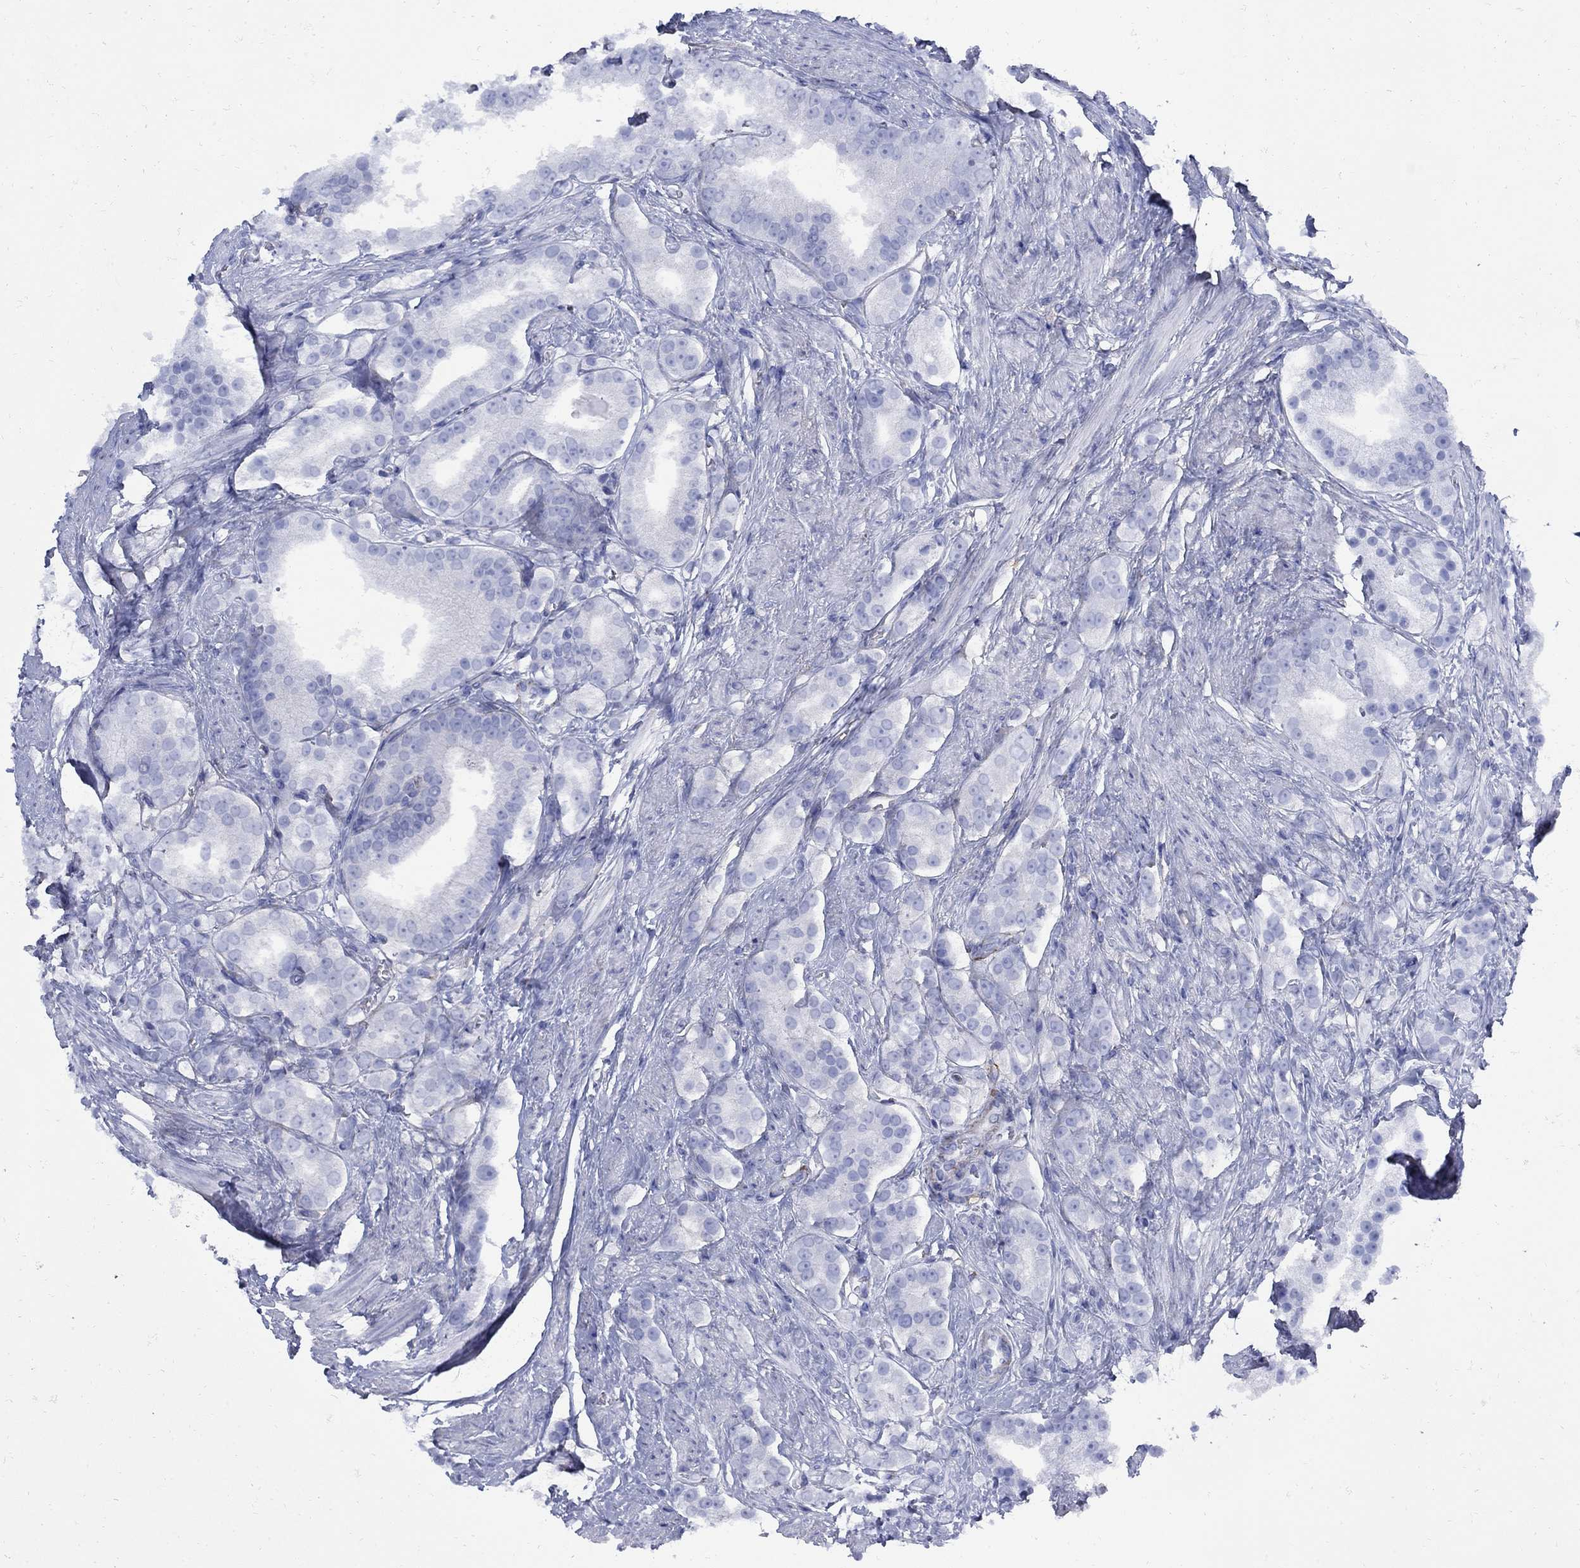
{"staining": {"intensity": "negative", "quantity": "none", "location": "none"}, "tissue": "prostate cancer", "cell_type": "Tumor cells", "image_type": "cancer", "snomed": [{"axis": "morphology", "description": "Adenocarcinoma, NOS"}, {"axis": "topography", "description": "Prostate and seminal vesicle, NOS"}, {"axis": "topography", "description": "Prostate"}], "caption": "This is an immunohistochemistry image of prostate cancer. There is no positivity in tumor cells.", "gene": "SEPTIN8", "patient": {"sex": "male", "age": 67}}